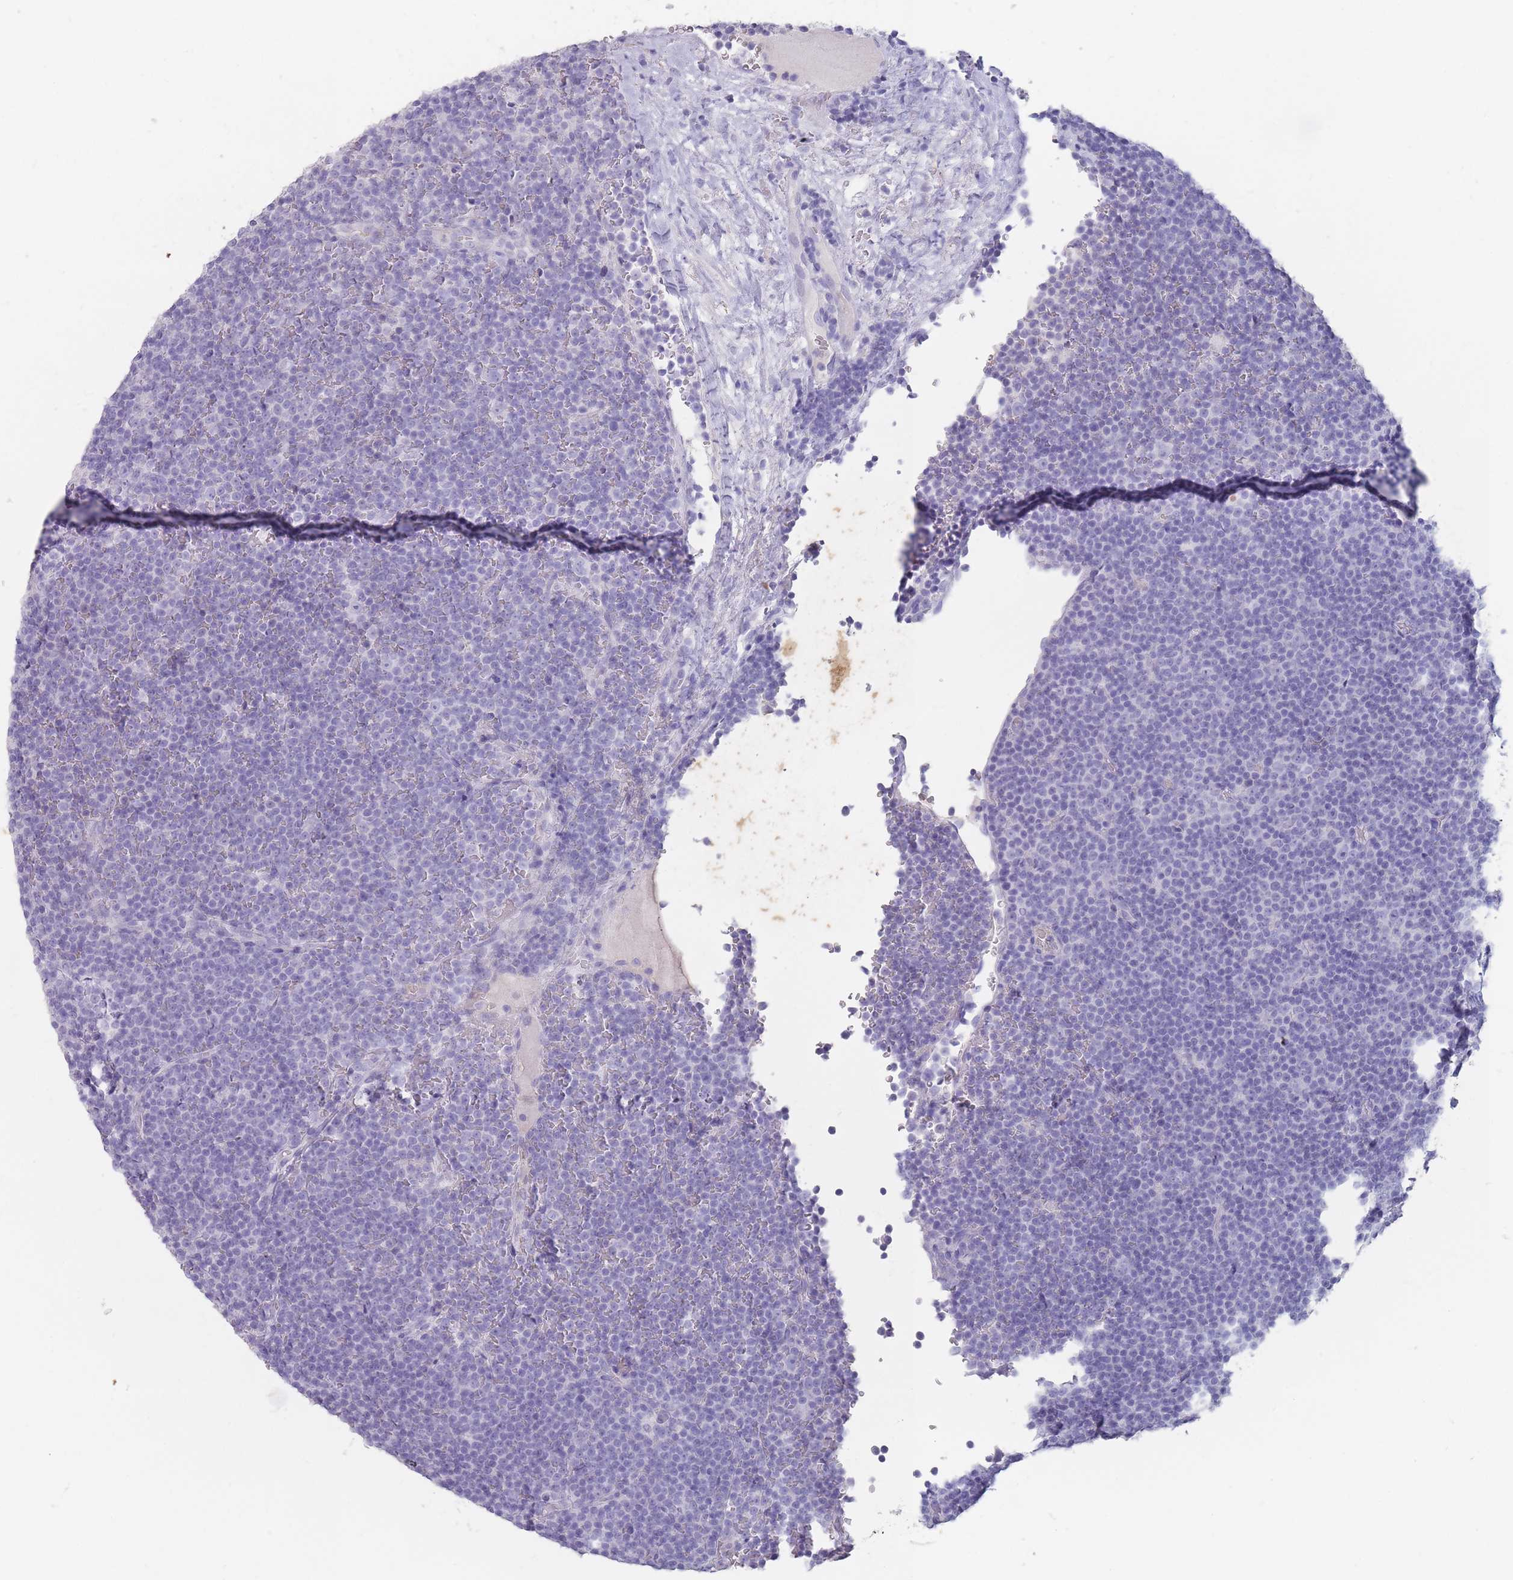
{"staining": {"intensity": "negative", "quantity": "none", "location": "none"}, "tissue": "lymphoma", "cell_type": "Tumor cells", "image_type": "cancer", "snomed": [{"axis": "morphology", "description": "Malignant lymphoma, non-Hodgkin's type, Low grade"}, {"axis": "topography", "description": "Lymph node"}], "caption": "Immunohistochemistry photomicrograph of human lymphoma stained for a protein (brown), which shows no expression in tumor cells.", "gene": "RHBG", "patient": {"sex": "female", "age": 67}}